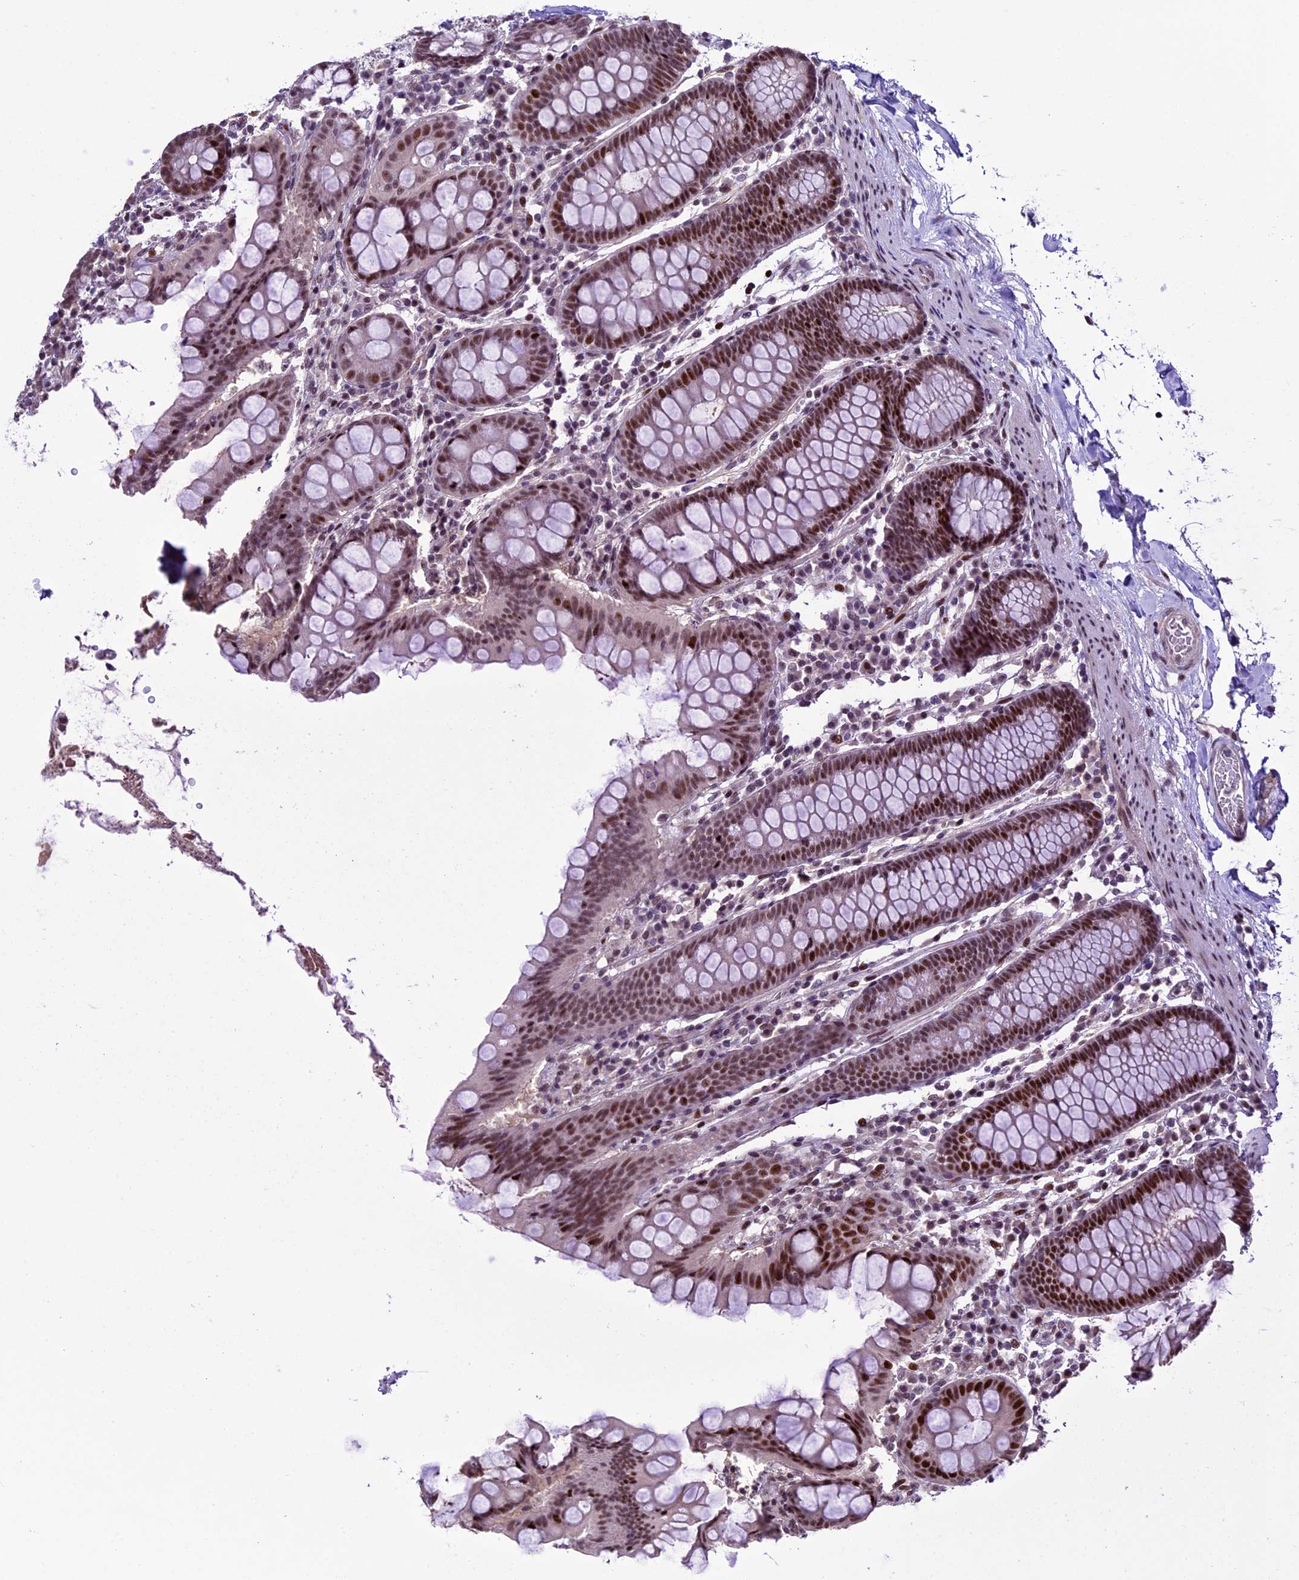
{"staining": {"intensity": "moderate", "quantity": ">75%", "location": "nuclear"}, "tissue": "colon", "cell_type": "Endothelial cells", "image_type": "normal", "snomed": [{"axis": "morphology", "description": "Normal tissue, NOS"}, {"axis": "topography", "description": "Colon"}], "caption": "Normal colon was stained to show a protein in brown. There is medium levels of moderate nuclear expression in approximately >75% of endothelial cells. Nuclei are stained in blue.", "gene": "TCP11L2", "patient": {"sex": "female", "age": 79}}